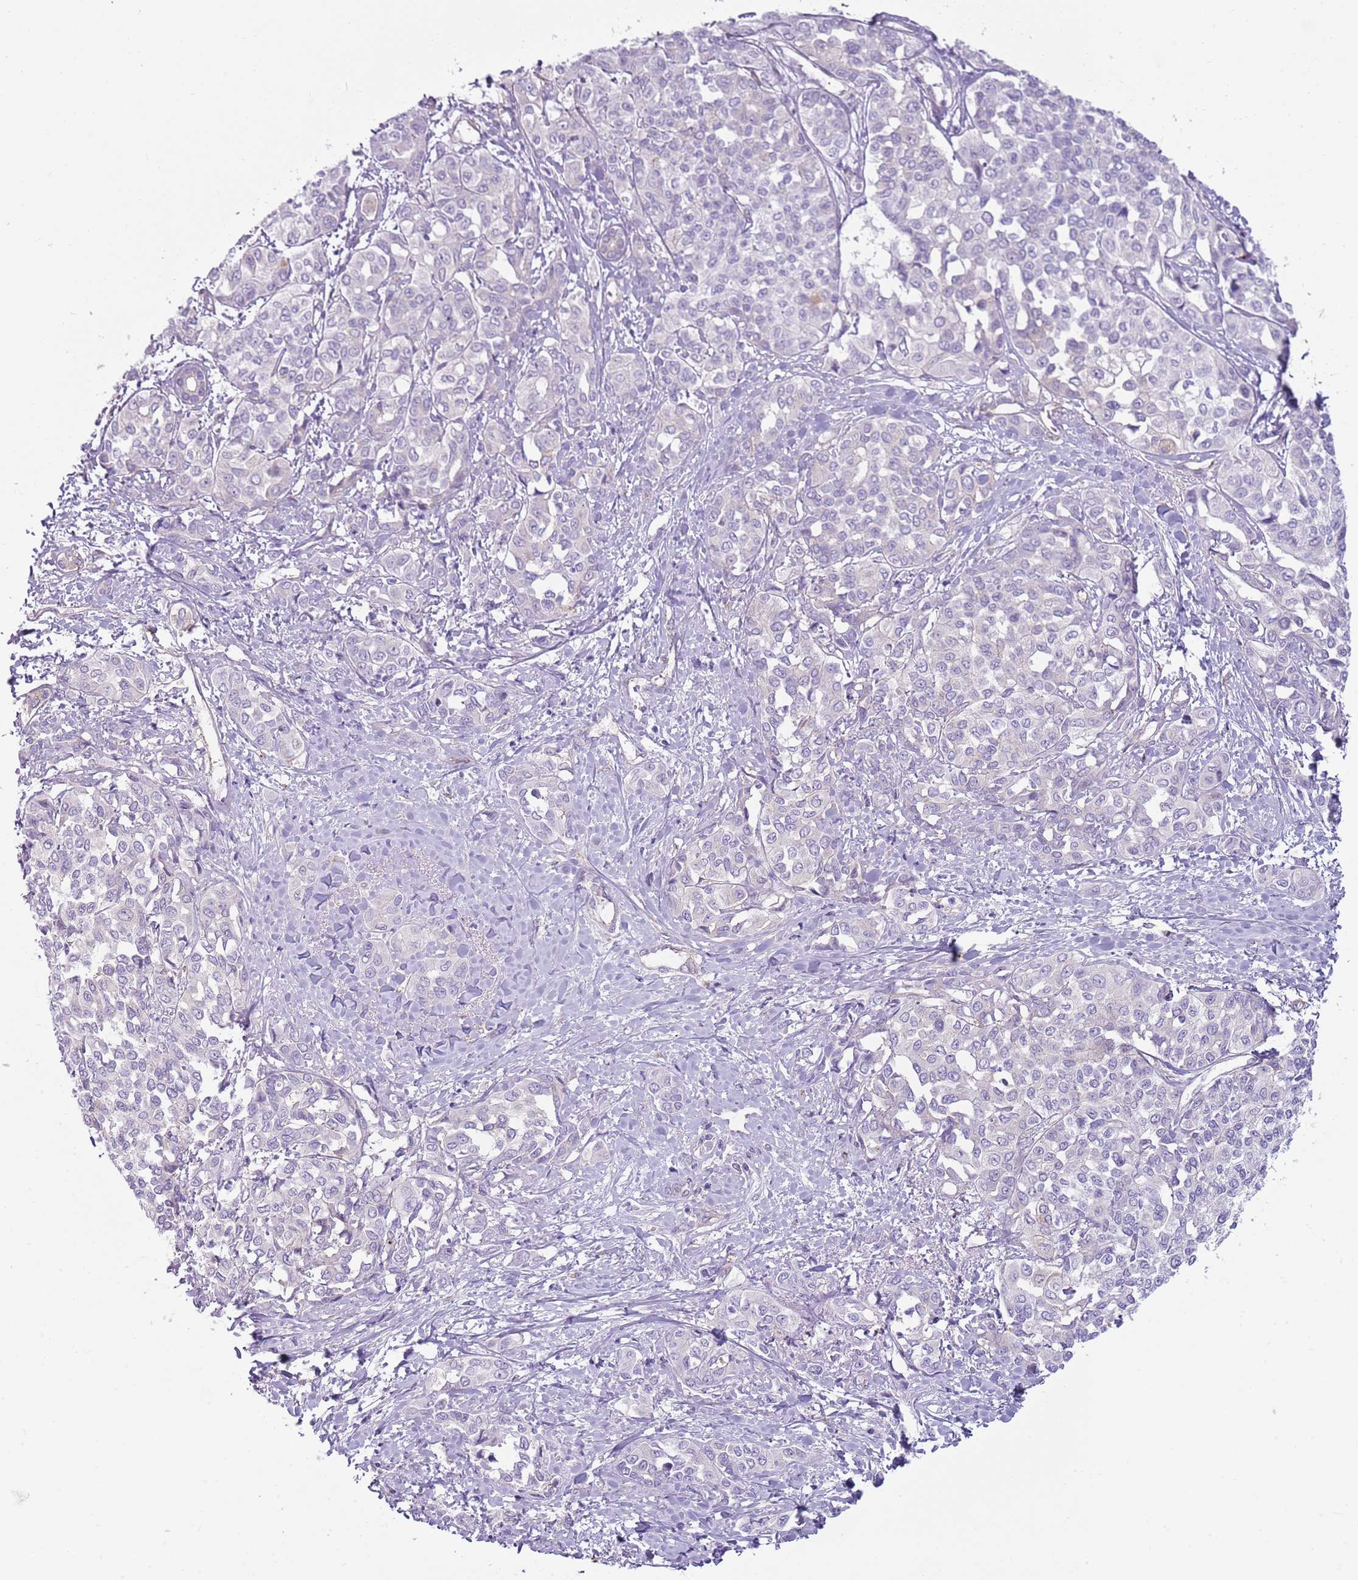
{"staining": {"intensity": "weak", "quantity": "<25%", "location": "cytoplasmic/membranous"}, "tissue": "liver cancer", "cell_type": "Tumor cells", "image_type": "cancer", "snomed": [{"axis": "morphology", "description": "Cholangiocarcinoma"}, {"axis": "topography", "description": "Liver"}], "caption": "Immunohistochemistry (IHC) of liver cancer reveals no expression in tumor cells. (DAB (3,3'-diaminobenzidine) immunohistochemistry with hematoxylin counter stain).", "gene": "SNX1", "patient": {"sex": "female", "age": 77}}